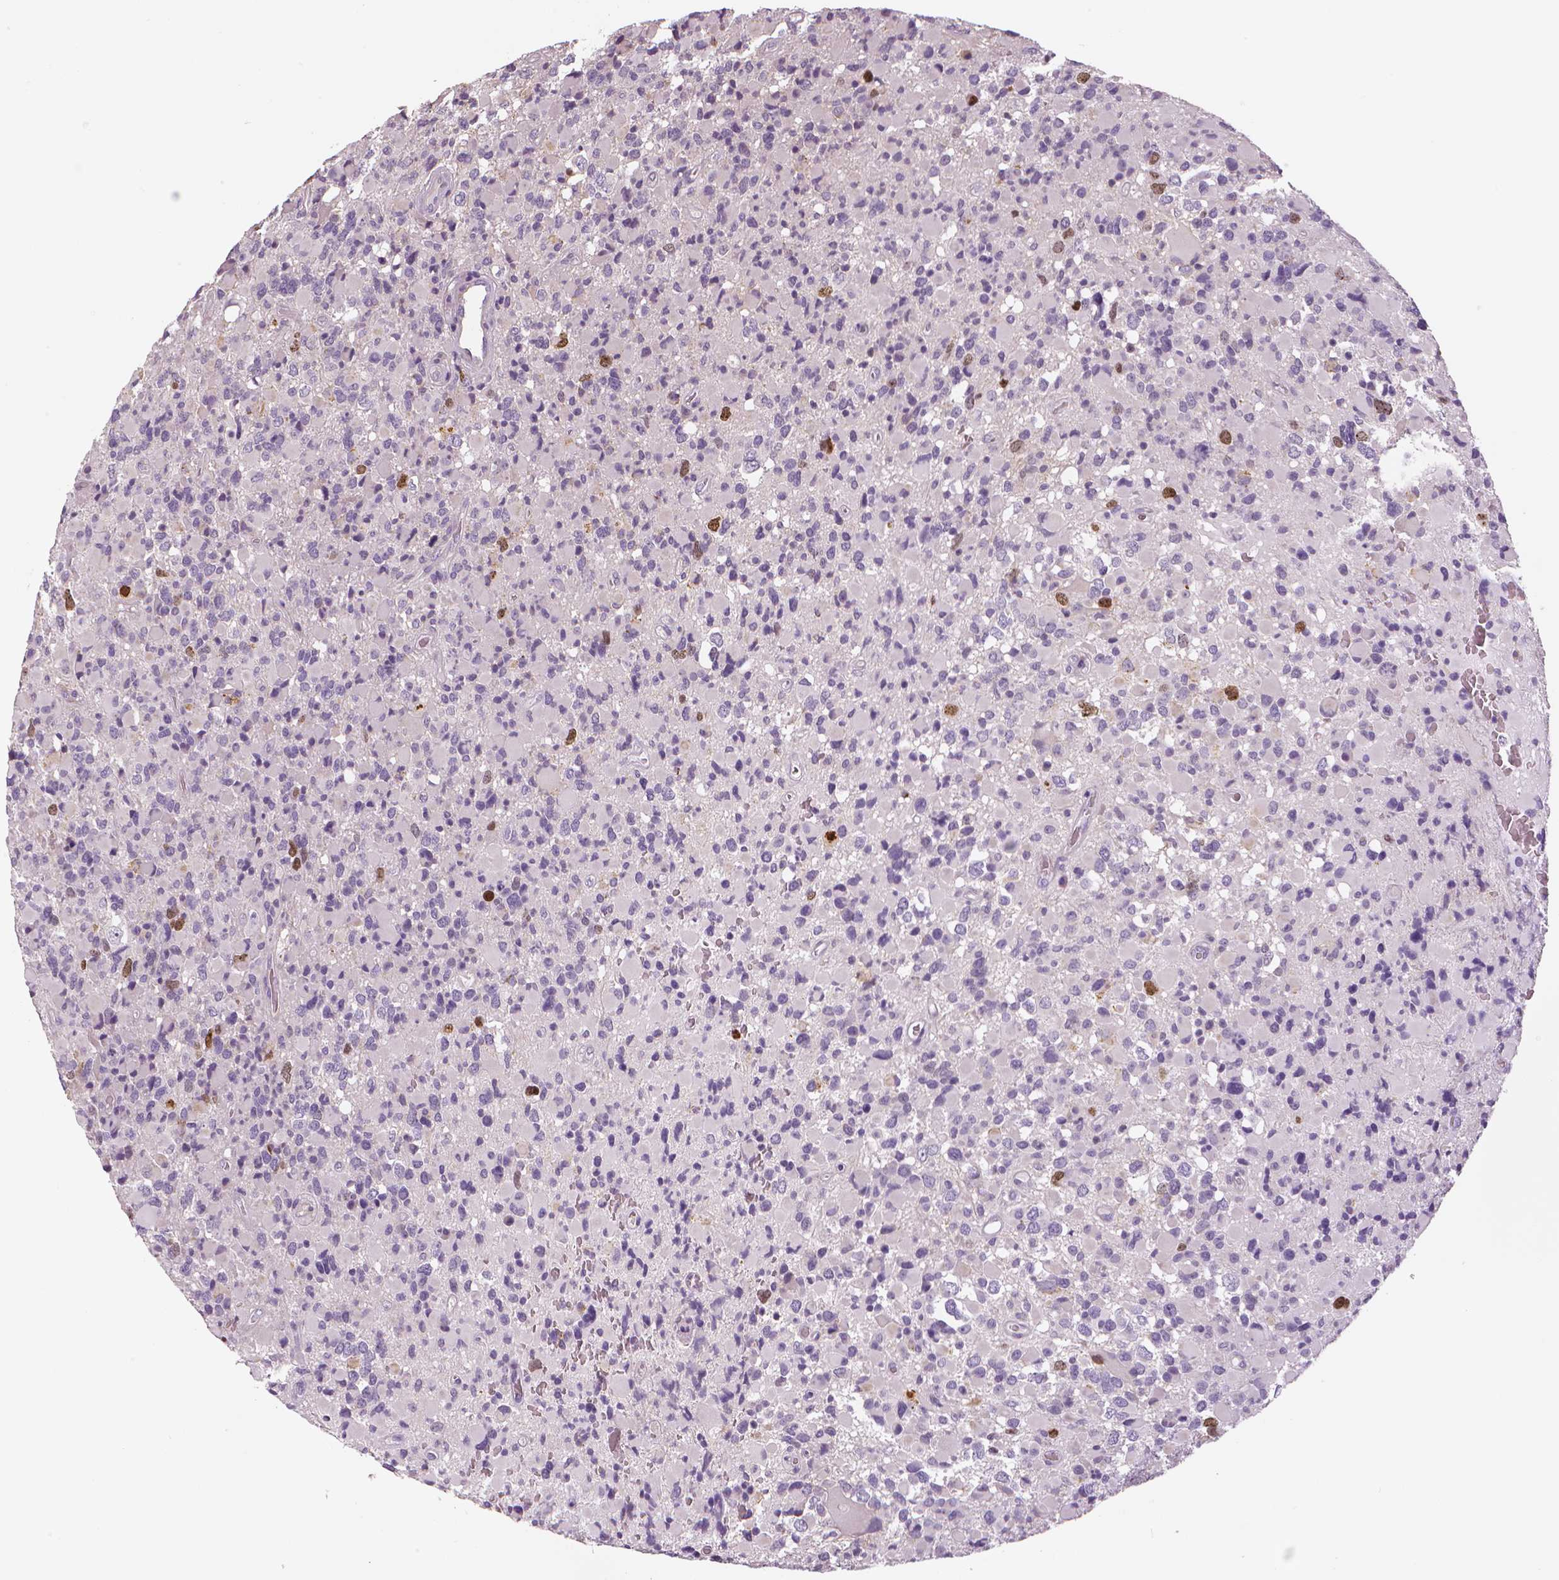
{"staining": {"intensity": "moderate", "quantity": "<25%", "location": "nuclear"}, "tissue": "glioma", "cell_type": "Tumor cells", "image_type": "cancer", "snomed": [{"axis": "morphology", "description": "Glioma, malignant, High grade"}, {"axis": "topography", "description": "Brain"}], "caption": "High-grade glioma (malignant) stained with a protein marker reveals moderate staining in tumor cells.", "gene": "MKI67", "patient": {"sex": "female", "age": 40}}